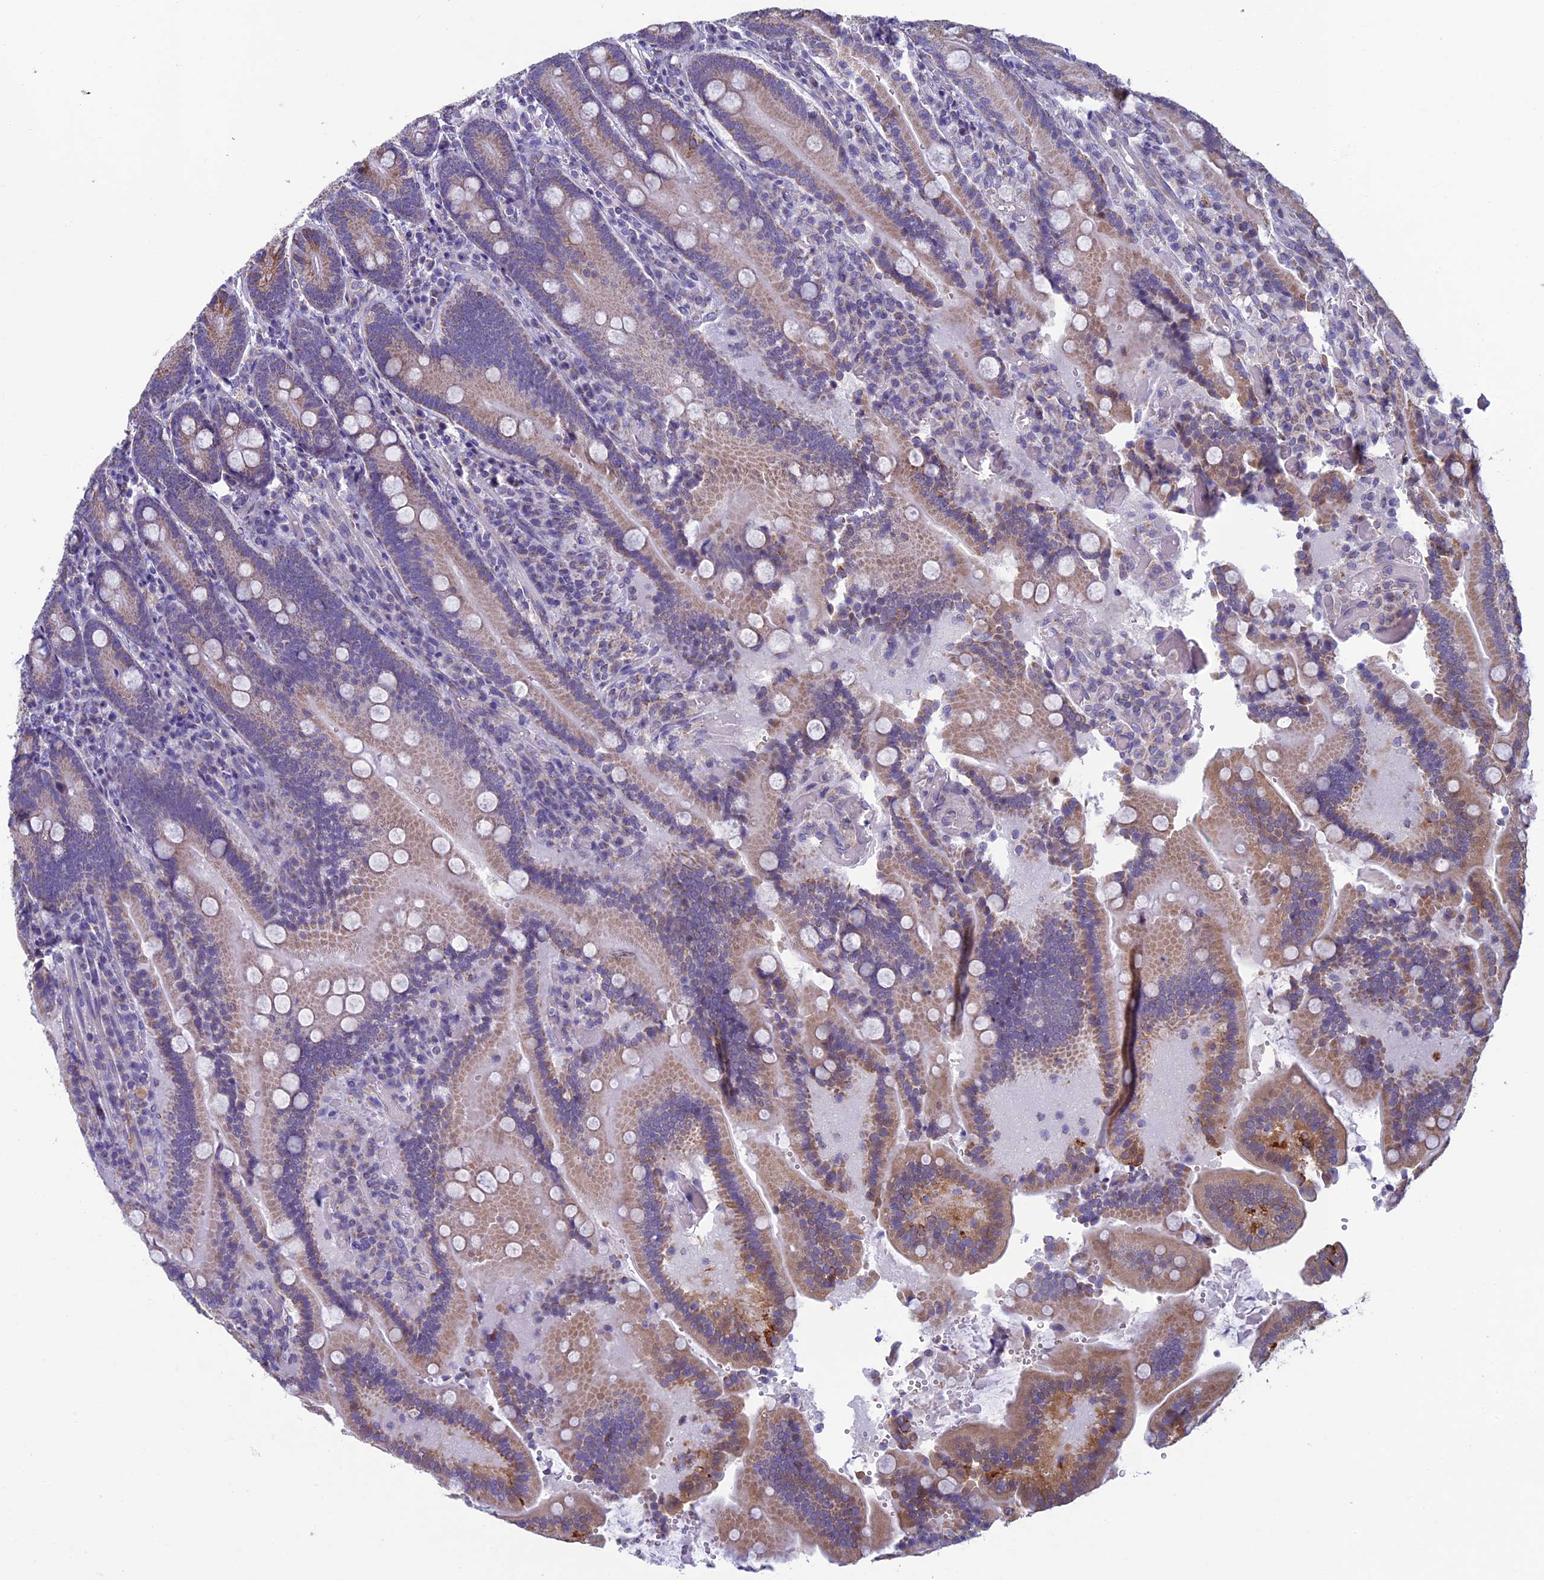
{"staining": {"intensity": "weak", "quantity": ">75%", "location": "cytoplasmic/membranous"}, "tissue": "duodenum", "cell_type": "Glandular cells", "image_type": "normal", "snomed": [{"axis": "morphology", "description": "Normal tissue, NOS"}, {"axis": "topography", "description": "Duodenum"}], "caption": "Weak cytoplasmic/membranous positivity for a protein is appreciated in about >75% of glandular cells of benign duodenum using immunohistochemistry.", "gene": "MFSD12", "patient": {"sex": "female", "age": 62}}